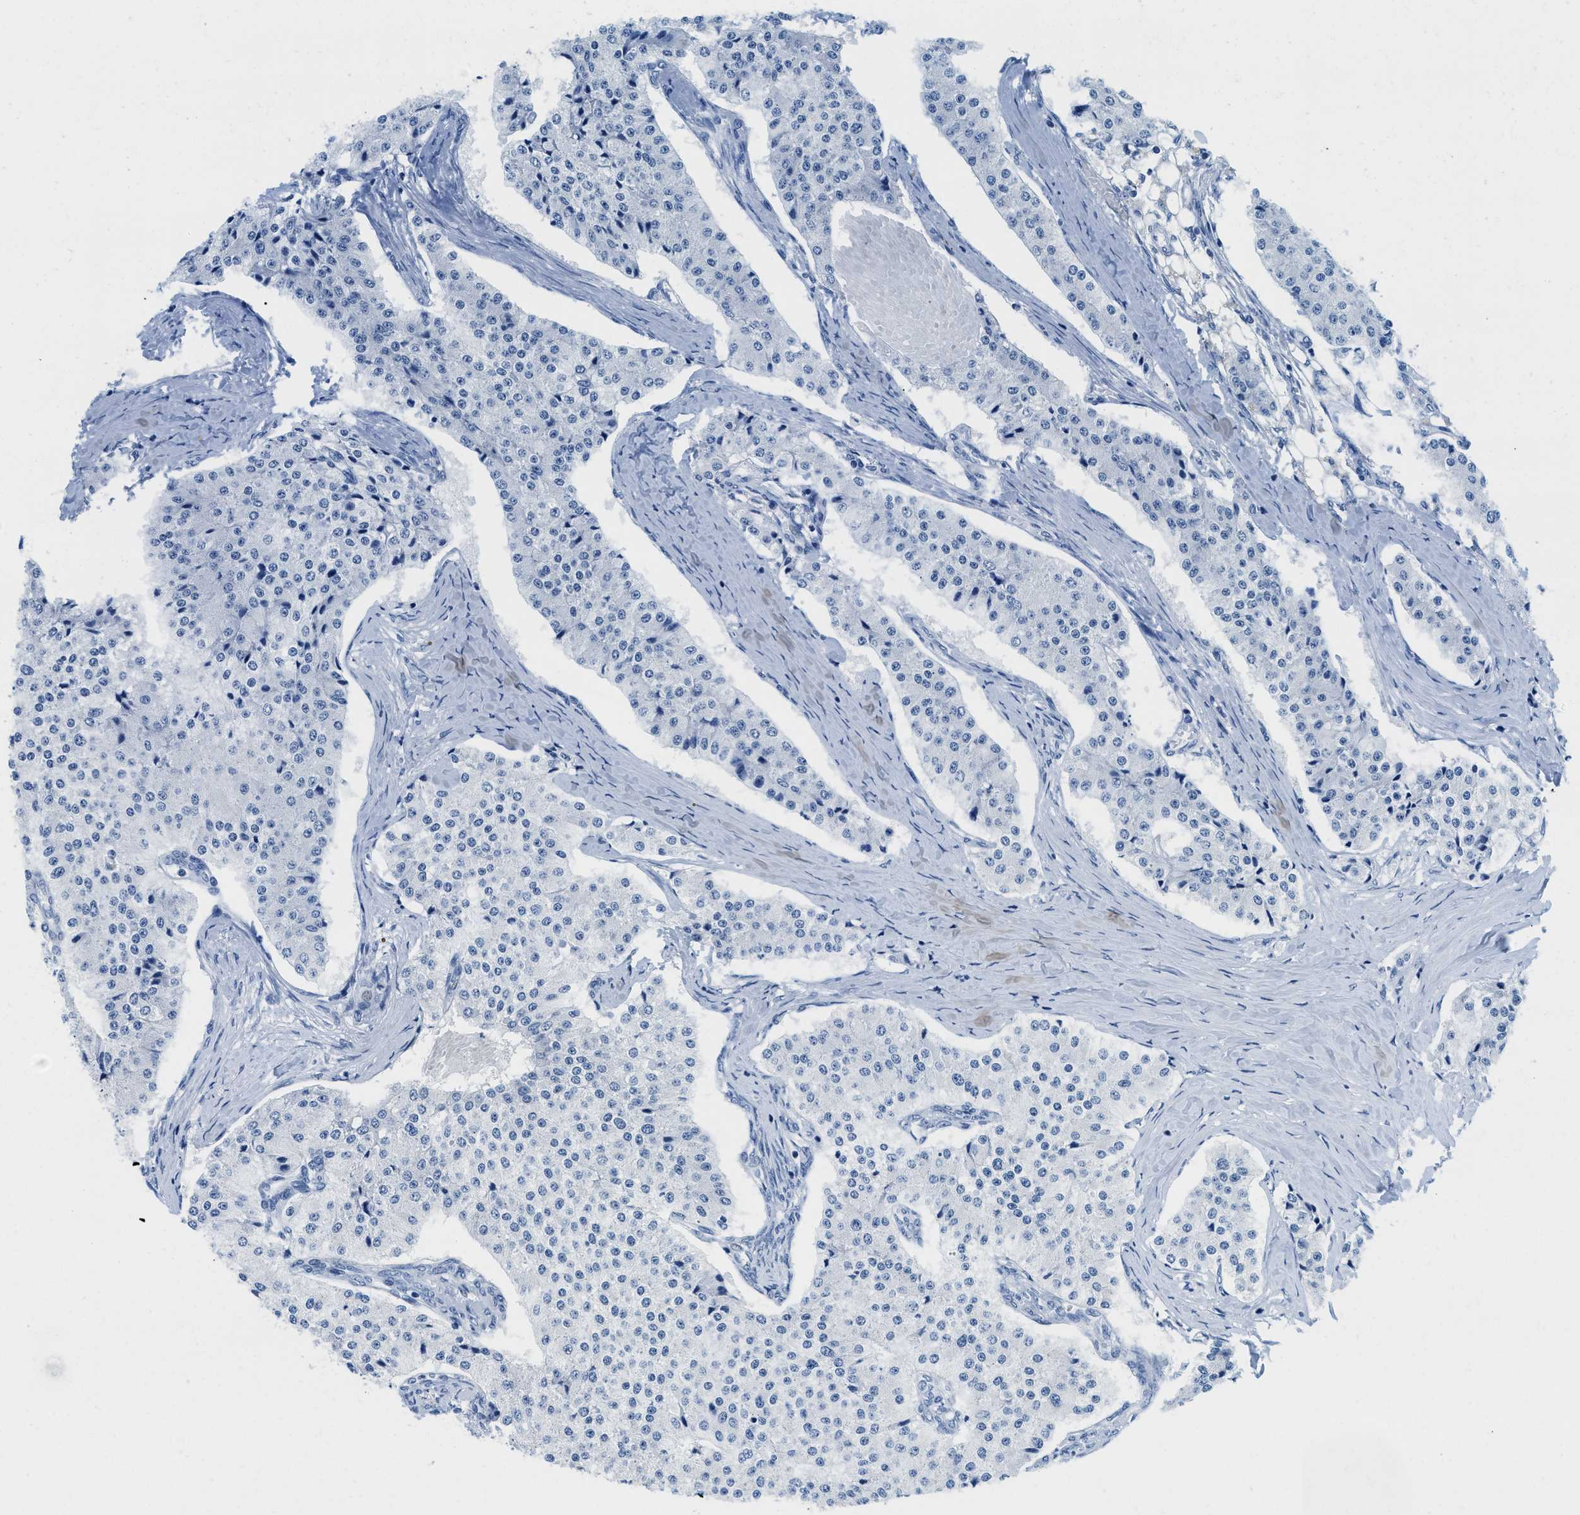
{"staining": {"intensity": "negative", "quantity": "none", "location": "none"}, "tissue": "carcinoid", "cell_type": "Tumor cells", "image_type": "cancer", "snomed": [{"axis": "morphology", "description": "Carcinoid, malignant, NOS"}, {"axis": "topography", "description": "Colon"}], "caption": "DAB (3,3'-diaminobenzidine) immunohistochemical staining of human carcinoid (malignant) displays no significant expression in tumor cells. The staining is performed using DAB (3,3'-diaminobenzidine) brown chromogen with nuclei counter-stained in using hematoxylin.", "gene": "GSN", "patient": {"sex": "female", "age": 52}}